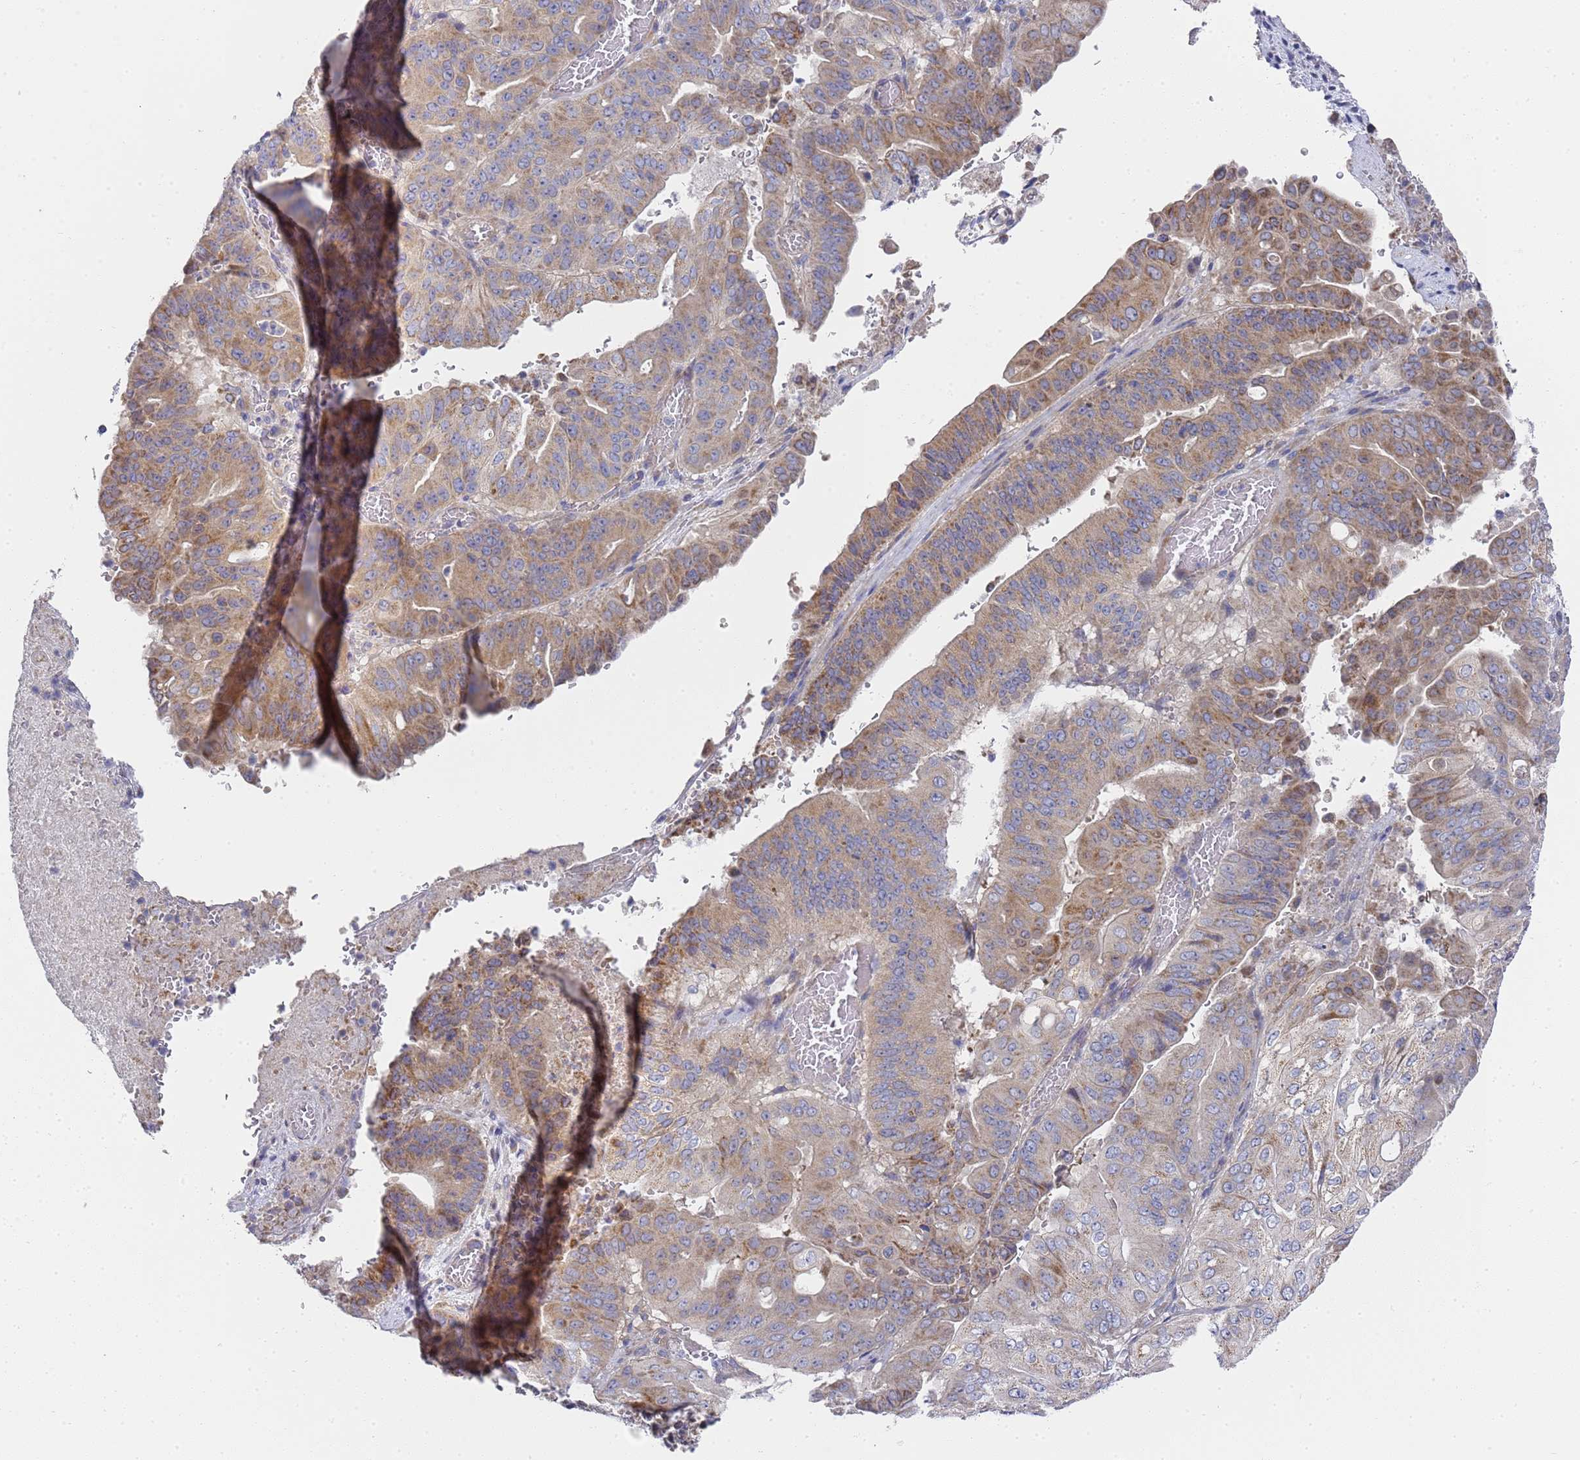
{"staining": {"intensity": "moderate", "quantity": "25%-75%", "location": "cytoplasmic/membranous"}, "tissue": "pancreatic cancer", "cell_type": "Tumor cells", "image_type": "cancer", "snomed": [{"axis": "morphology", "description": "Adenocarcinoma, NOS"}, {"axis": "topography", "description": "Pancreas"}], "caption": "Protein staining shows moderate cytoplasmic/membranous staining in approximately 25%-75% of tumor cells in pancreatic cancer (adenocarcinoma). Nuclei are stained in blue.", "gene": "SCAPER", "patient": {"sex": "female", "age": 77}}